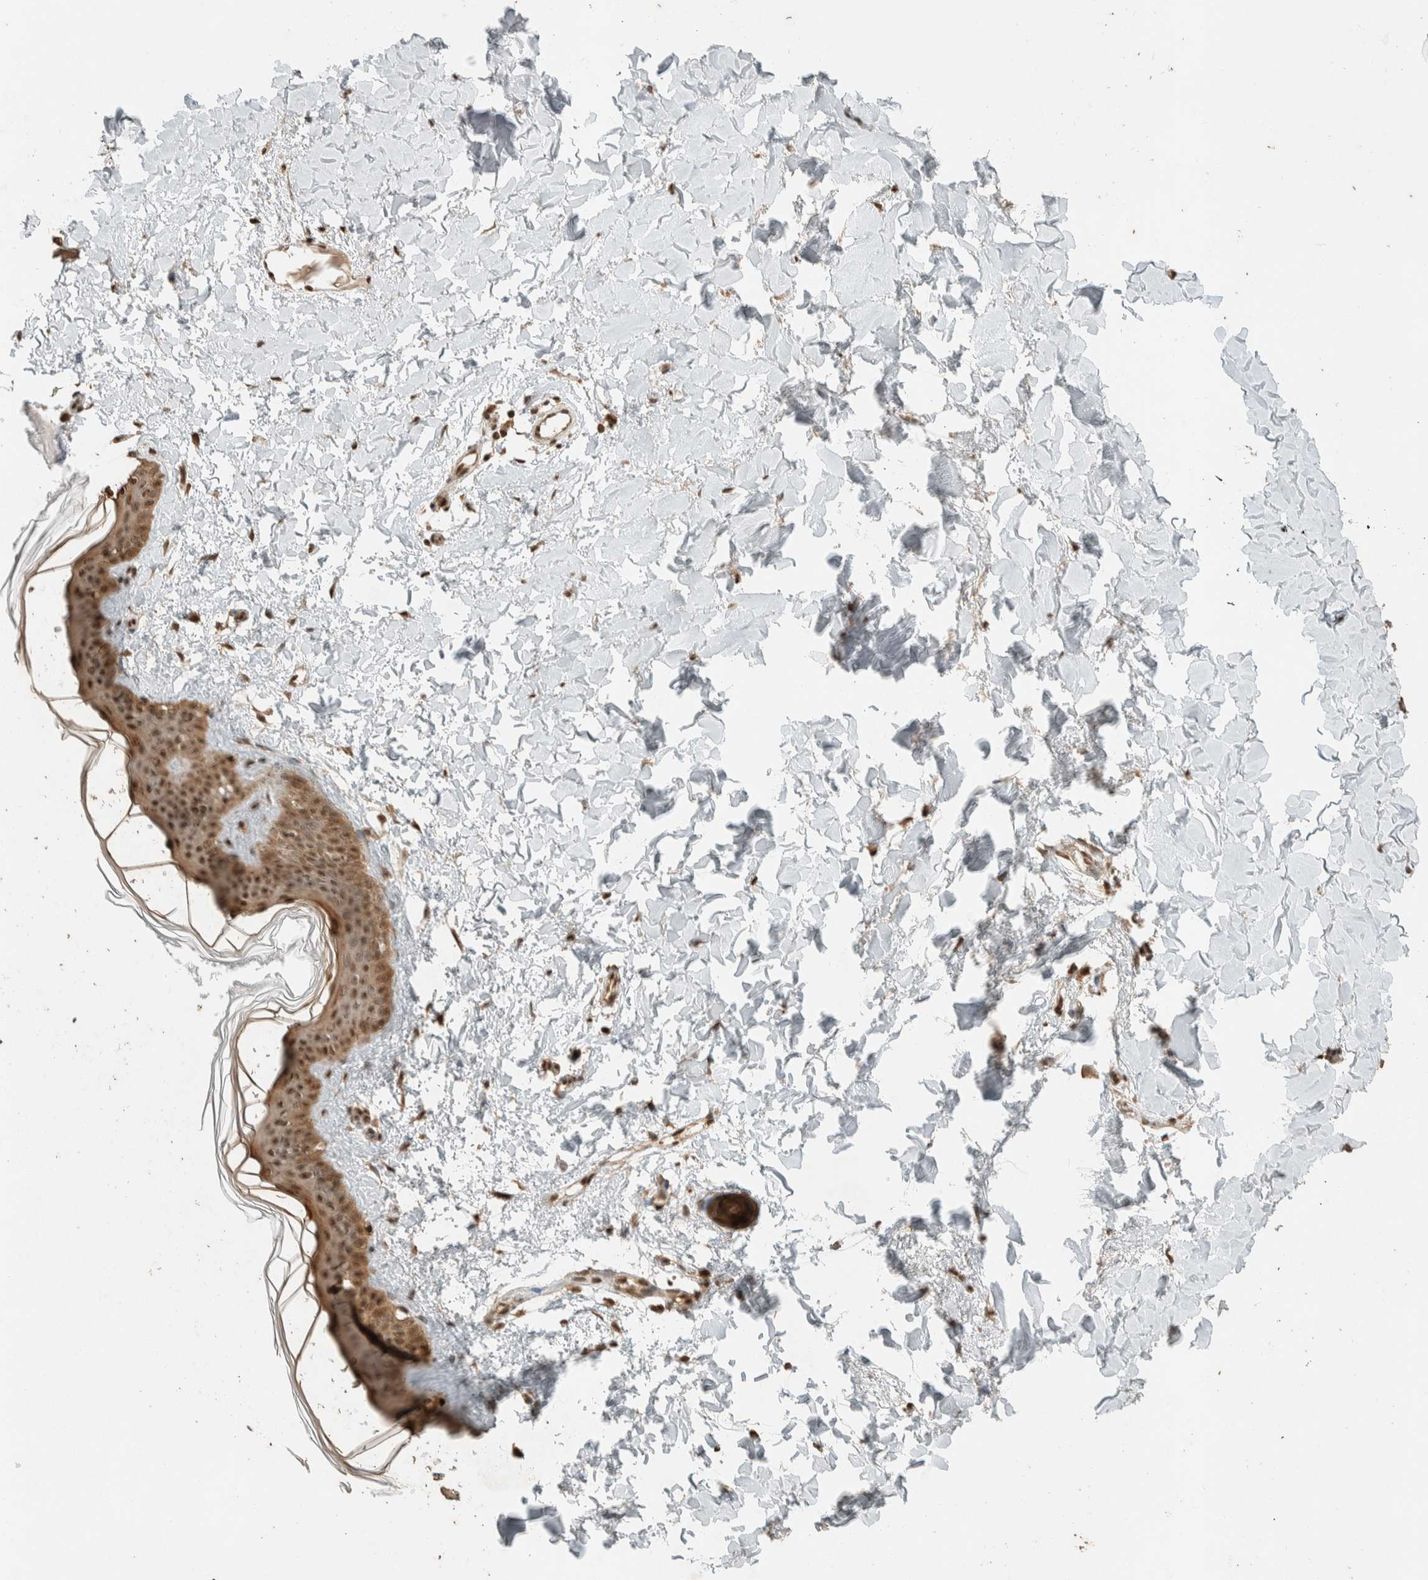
{"staining": {"intensity": "moderate", "quantity": ">75%", "location": "cytoplasmic/membranous,nuclear"}, "tissue": "skin", "cell_type": "Fibroblasts", "image_type": "normal", "snomed": [{"axis": "morphology", "description": "Normal tissue, NOS"}, {"axis": "topography", "description": "Skin"}], "caption": "Protein positivity by immunohistochemistry demonstrates moderate cytoplasmic/membranous,nuclear expression in approximately >75% of fibroblasts in normal skin.", "gene": "ZBTB2", "patient": {"sex": "female", "age": 17}}